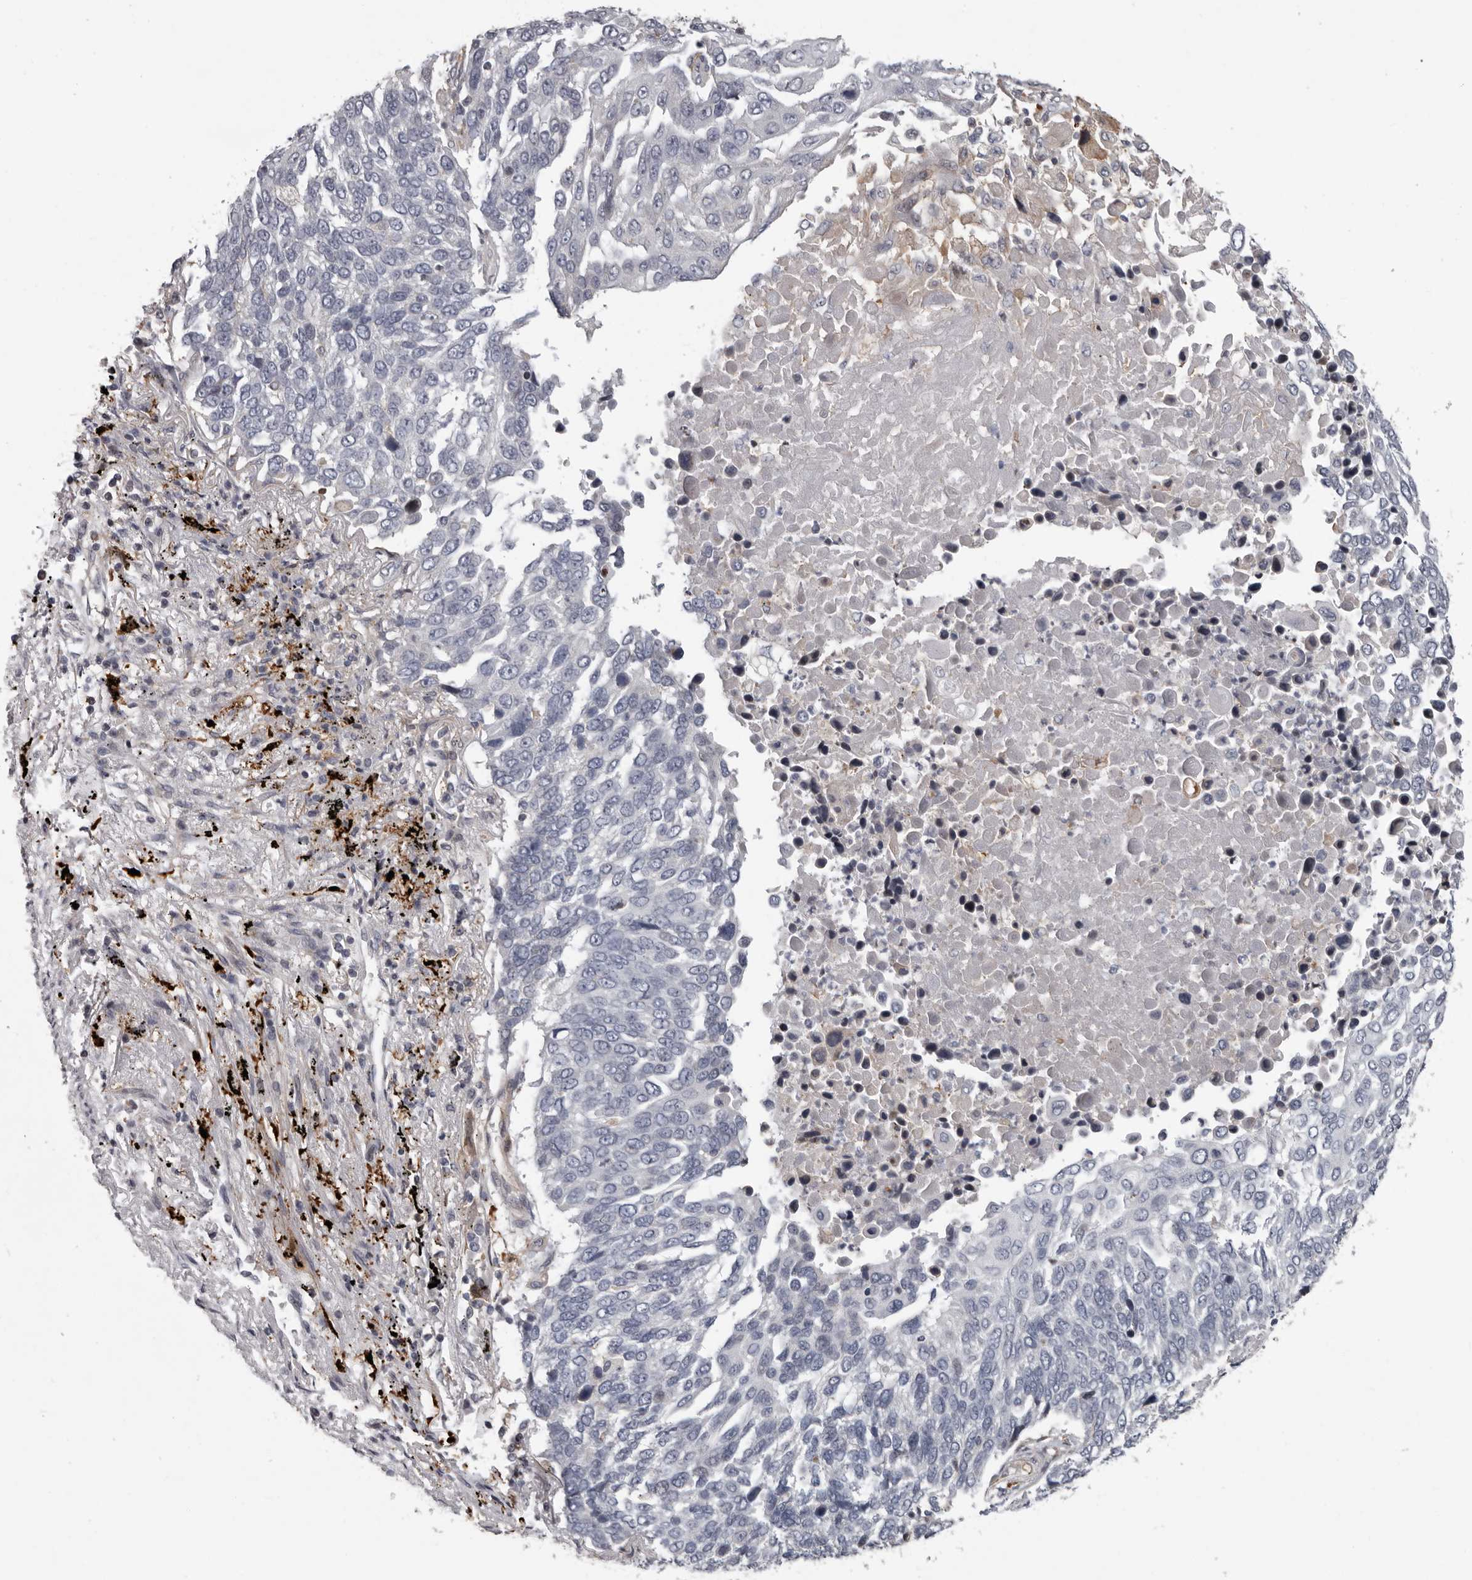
{"staining": {"intensity": "negative", "quantity": "none", "location": "none"}, "tissue": "lung cancer", "cell_type": "Tumor cells", "image_type": "cancer", "snomed": [{"axis": "morphology", "description": "Squamous cell carcinoma, NOS"}, {"axis": "topography", "description": "Lung"}], "caption": "Immunohistochemistry (IHC) image of neoplastic tissue: human lung cancer (squamous cell carcinoma) stained with DAB (3,3'-diaminobenzidine) exhibits no significant protein staining in tumor cells.", "gene": "FGFR4", "patient": {"sex": "male", "age": 66}}